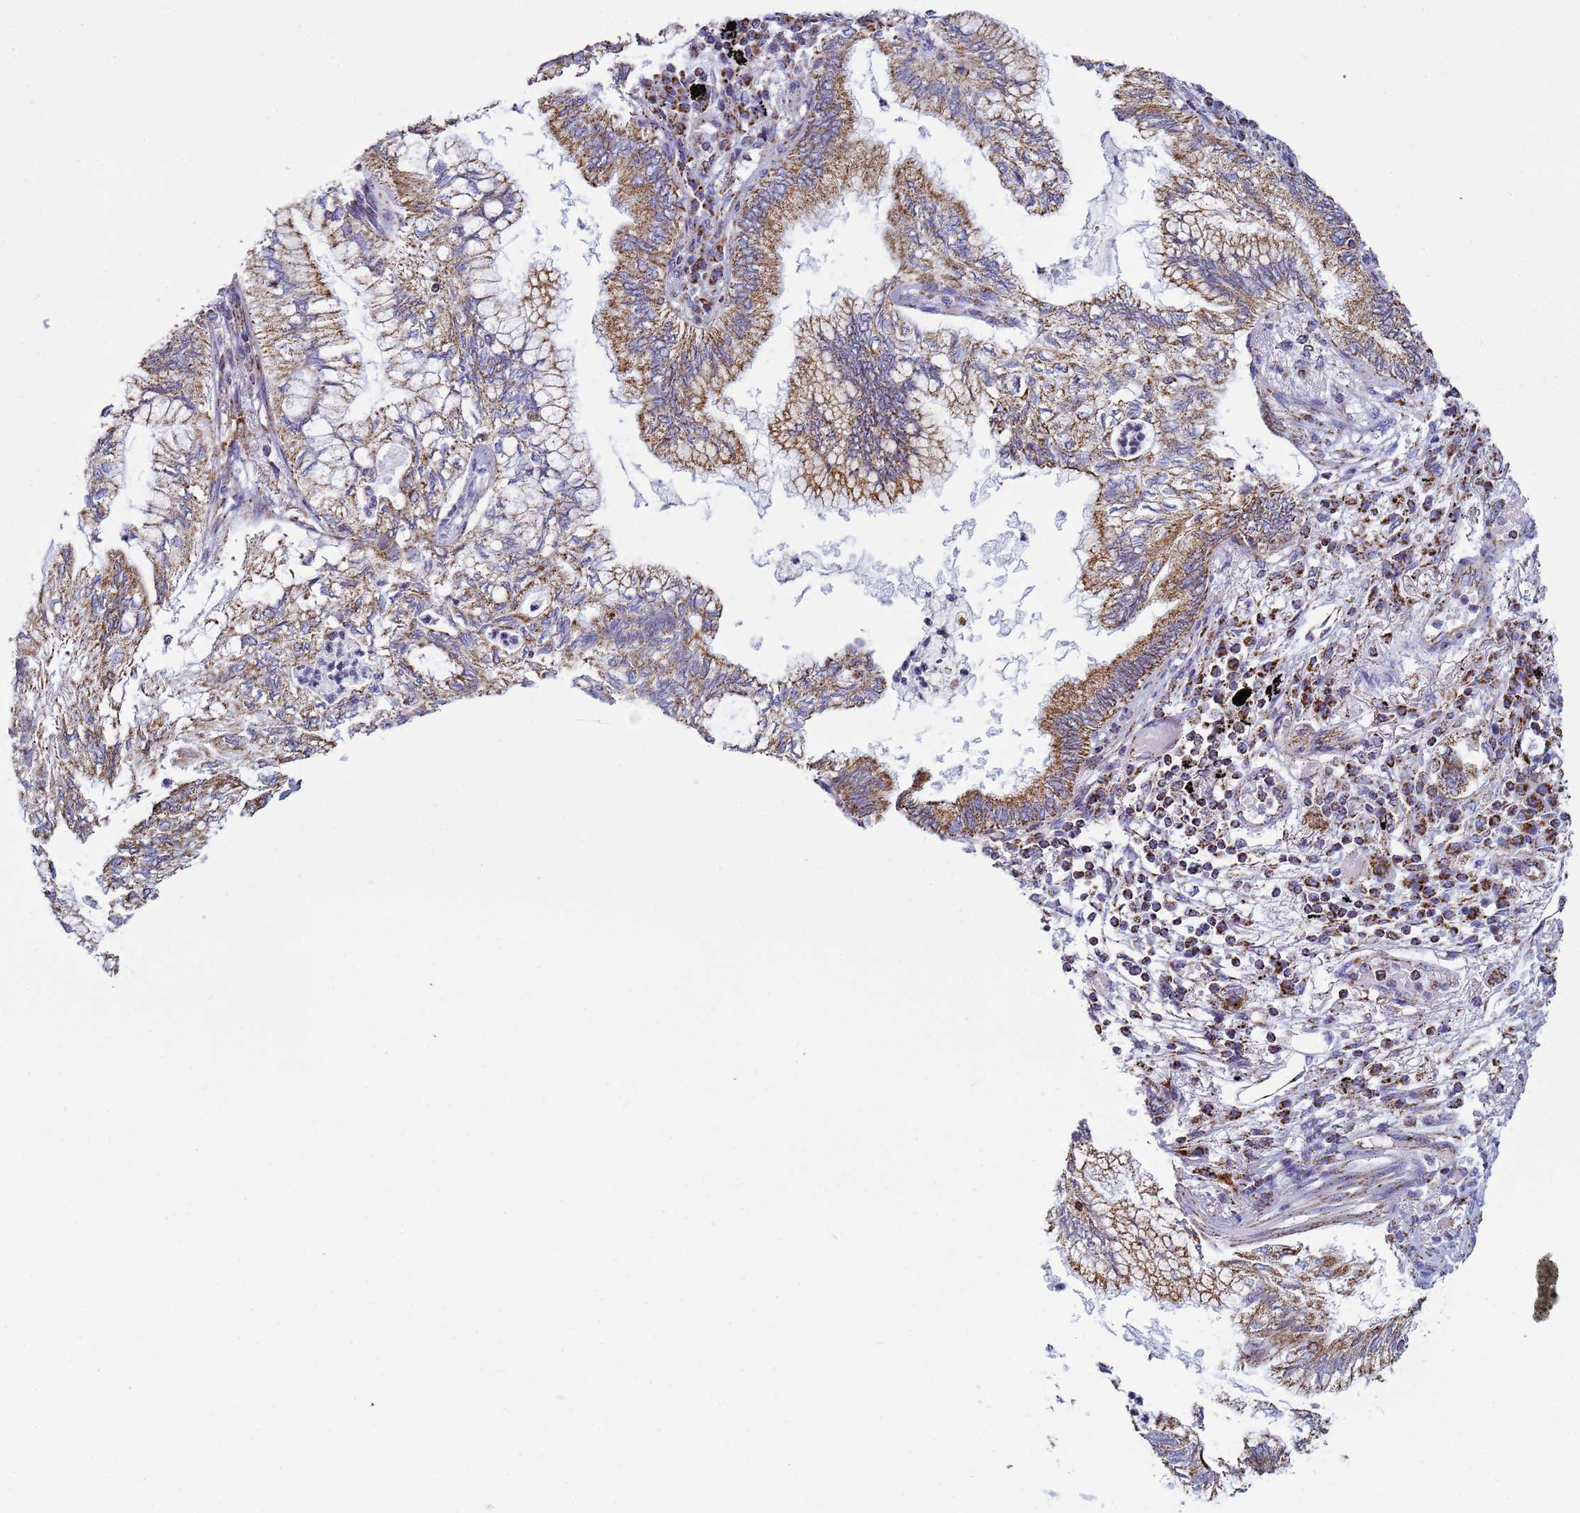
{"staining": {"intensity": "moderate", "quantity": ">75%", "location": "cytoplasmic/membranous"}, "tissue": "lung cancer", "cell_type": "Tumor cells", "image_type": "cancer", "snomed": [{"axis": "morphology", "description": "Adenocarcinoma, NOS"}, {"axis": "topography", "description": "Lung"}], "caption": "This micrograph displays immunohistochemistry (IHC) staining of lung cancer, with medium moderate cytoplasmic/membranous expression in about >75% of tumor cells.", "gene": "COQ4", "patient": {"sex": "female", "age": 70}}